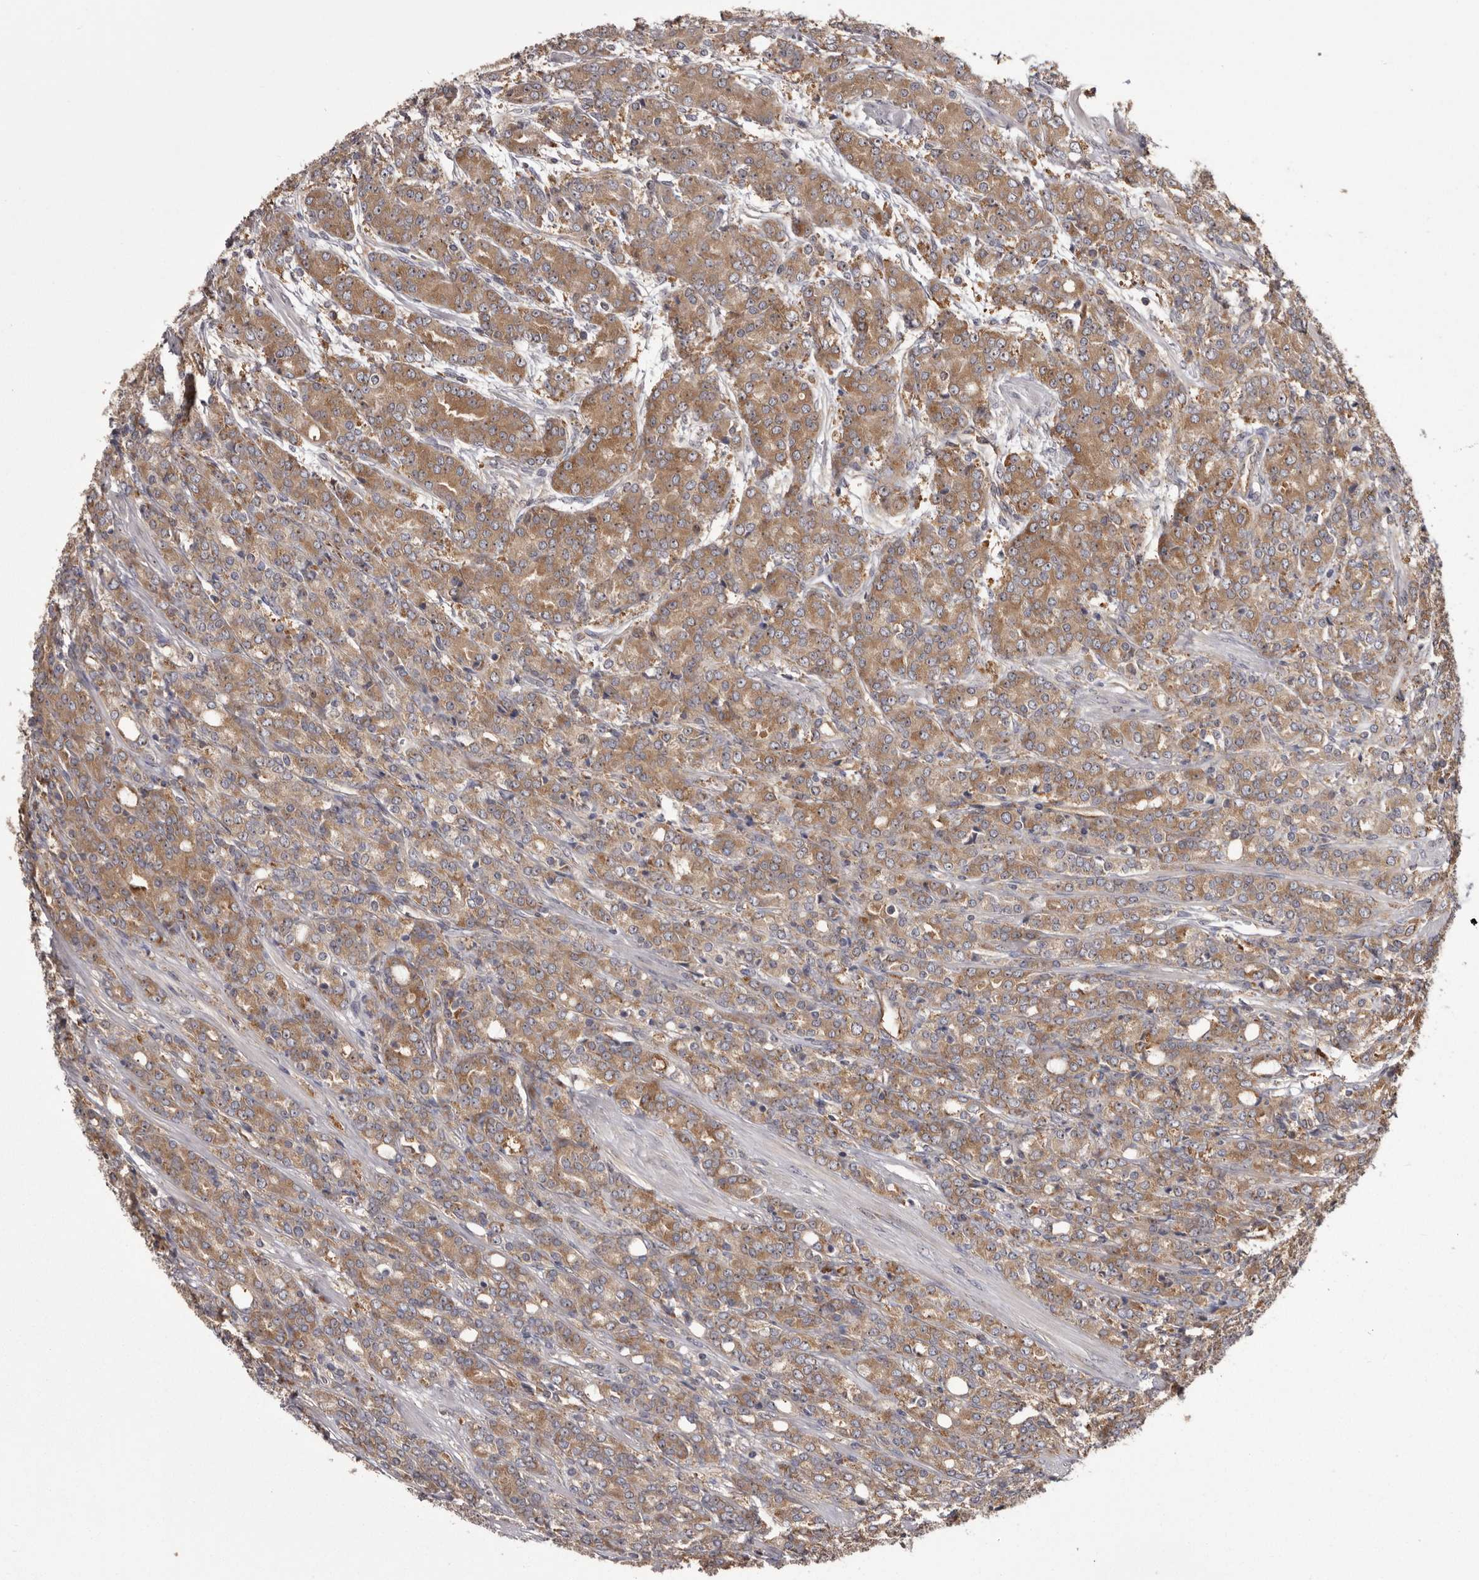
{"staining": {"intensity": "moderate", "quantity": ">75%", "location": "cytoplasmic/membranous"}, "tissue": "prostate cancer", "cell_type": "Tumor cells", "image_type": "cancer", "snomed": [{"axis": "morphology", "description": "Adenocarcinoma, High grade"}, {"axis": "topography", "description": "Prostate"}], "caption": "DAB (3,3'-diaminobenzidine) immunohistochemical staining of prostate cancer shows moderate cytoplasmic/membranous protein expression in about >75% of tumor cells. The protein is stained brown, and the nuclei are stained in blue (DAB IHC with brightfield microscopy, high magnification).", "gene": "DARS1", "patient": {"sex": "male", "age": 62}}